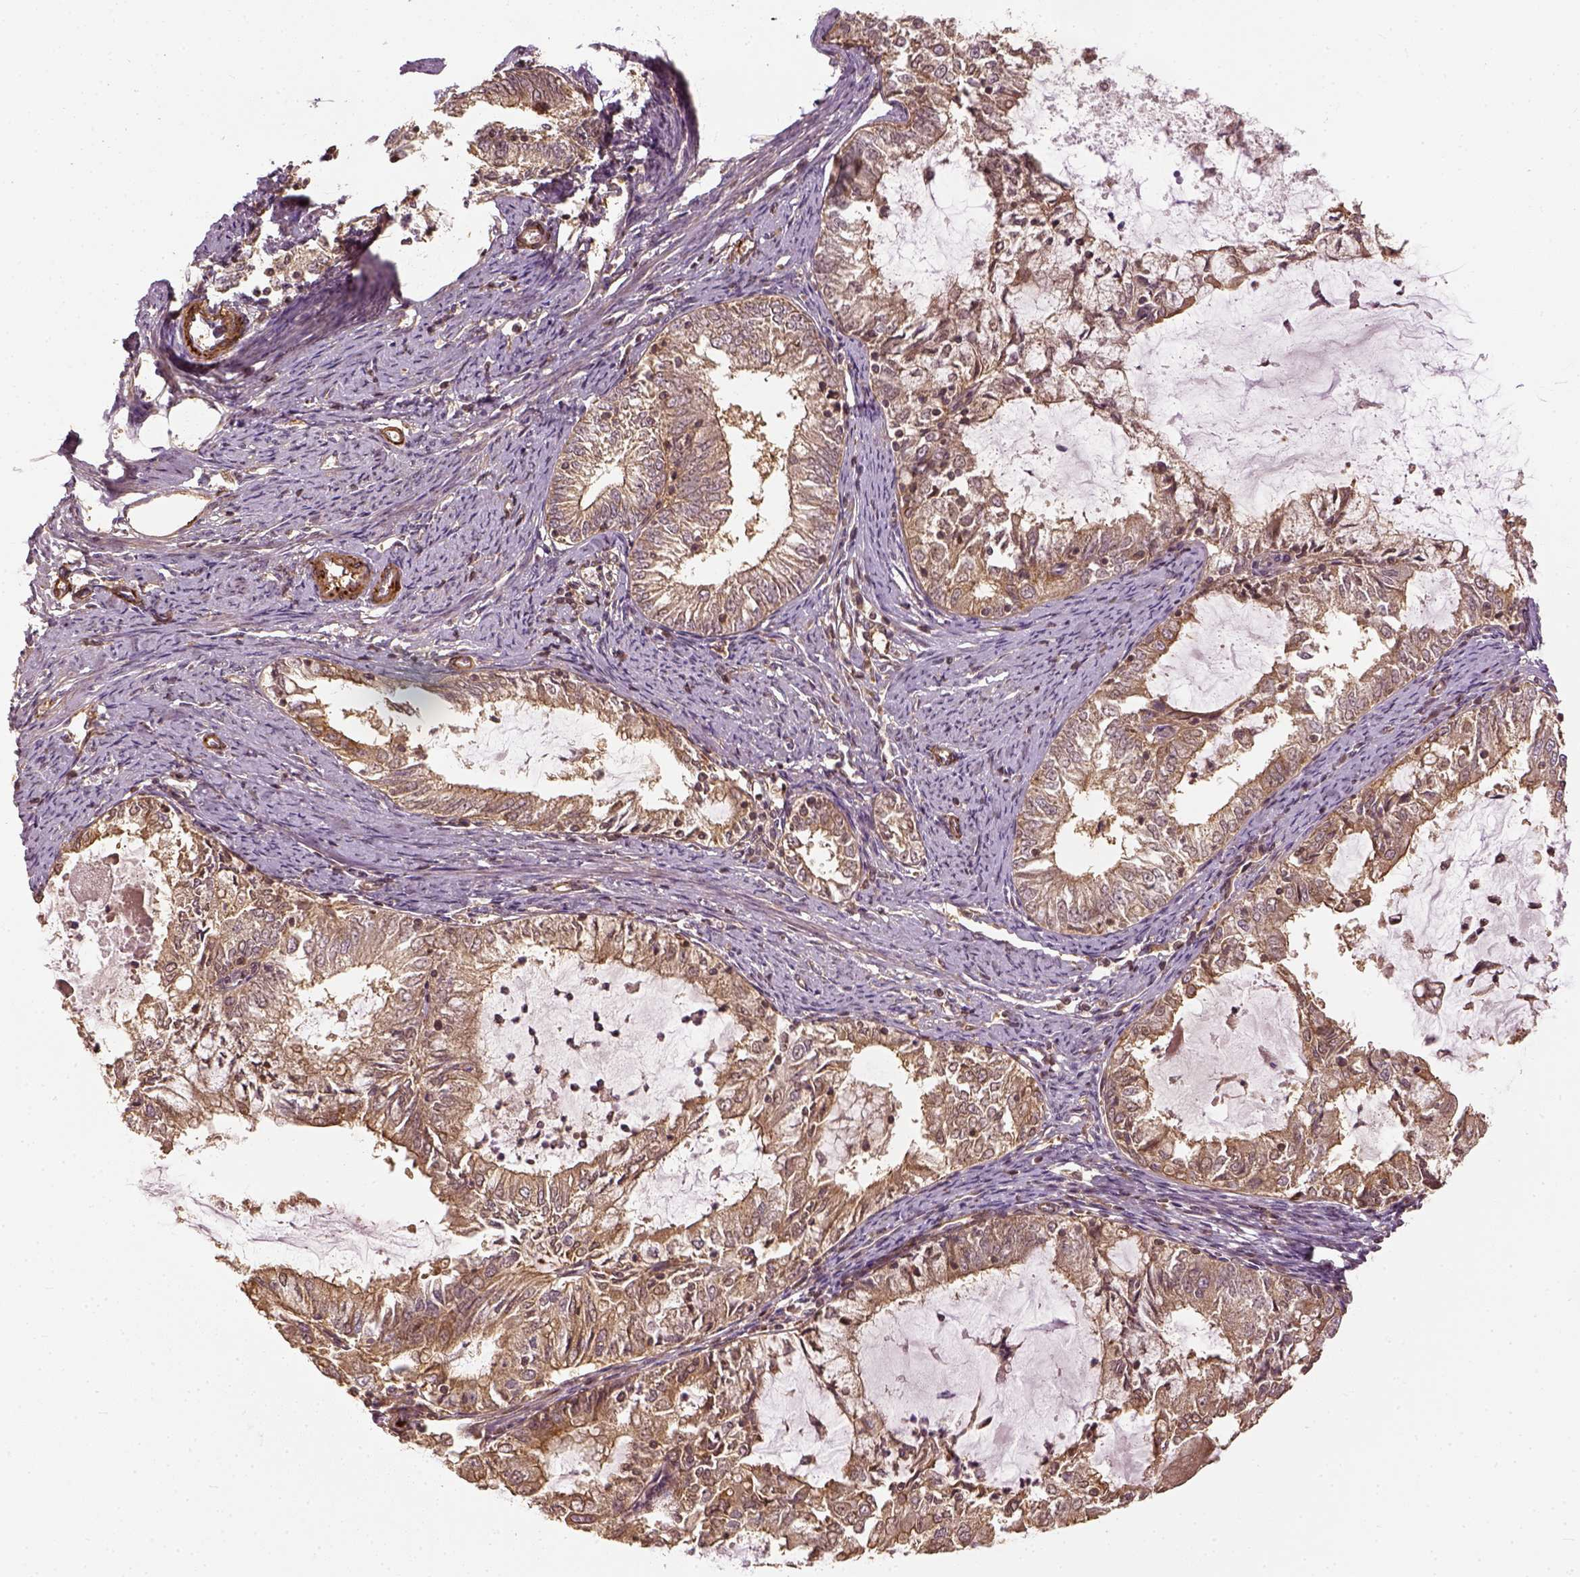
{"staining": {"intensity": "moderate", "quantity": ">75%", "location": "cytoplasmic/membranous"}, "tissue": "endometrial cancer", "cell_type": "Tumor cells", "image_type": "cancer", "snomed": [{"axis": "morphology", "description": "Adenocarcinoma, NOS"}, {"axis": "topography", "description": "Endometrium"}], "caption": "Protein expression analysis of human endometrial adenocarcinoma reveals moderate cytoplasmic/membranous positivity in approximately >75% of tumor cells. The staining was performed using DAB (3,3'-diaminobenzidine) to visualize the protein expression in brown, while the nuclei were stained in blue with hematoxylin (Magnification: 20x).", "gene": "VEGFA", "patient": {"sex": "female", "age": 57}}